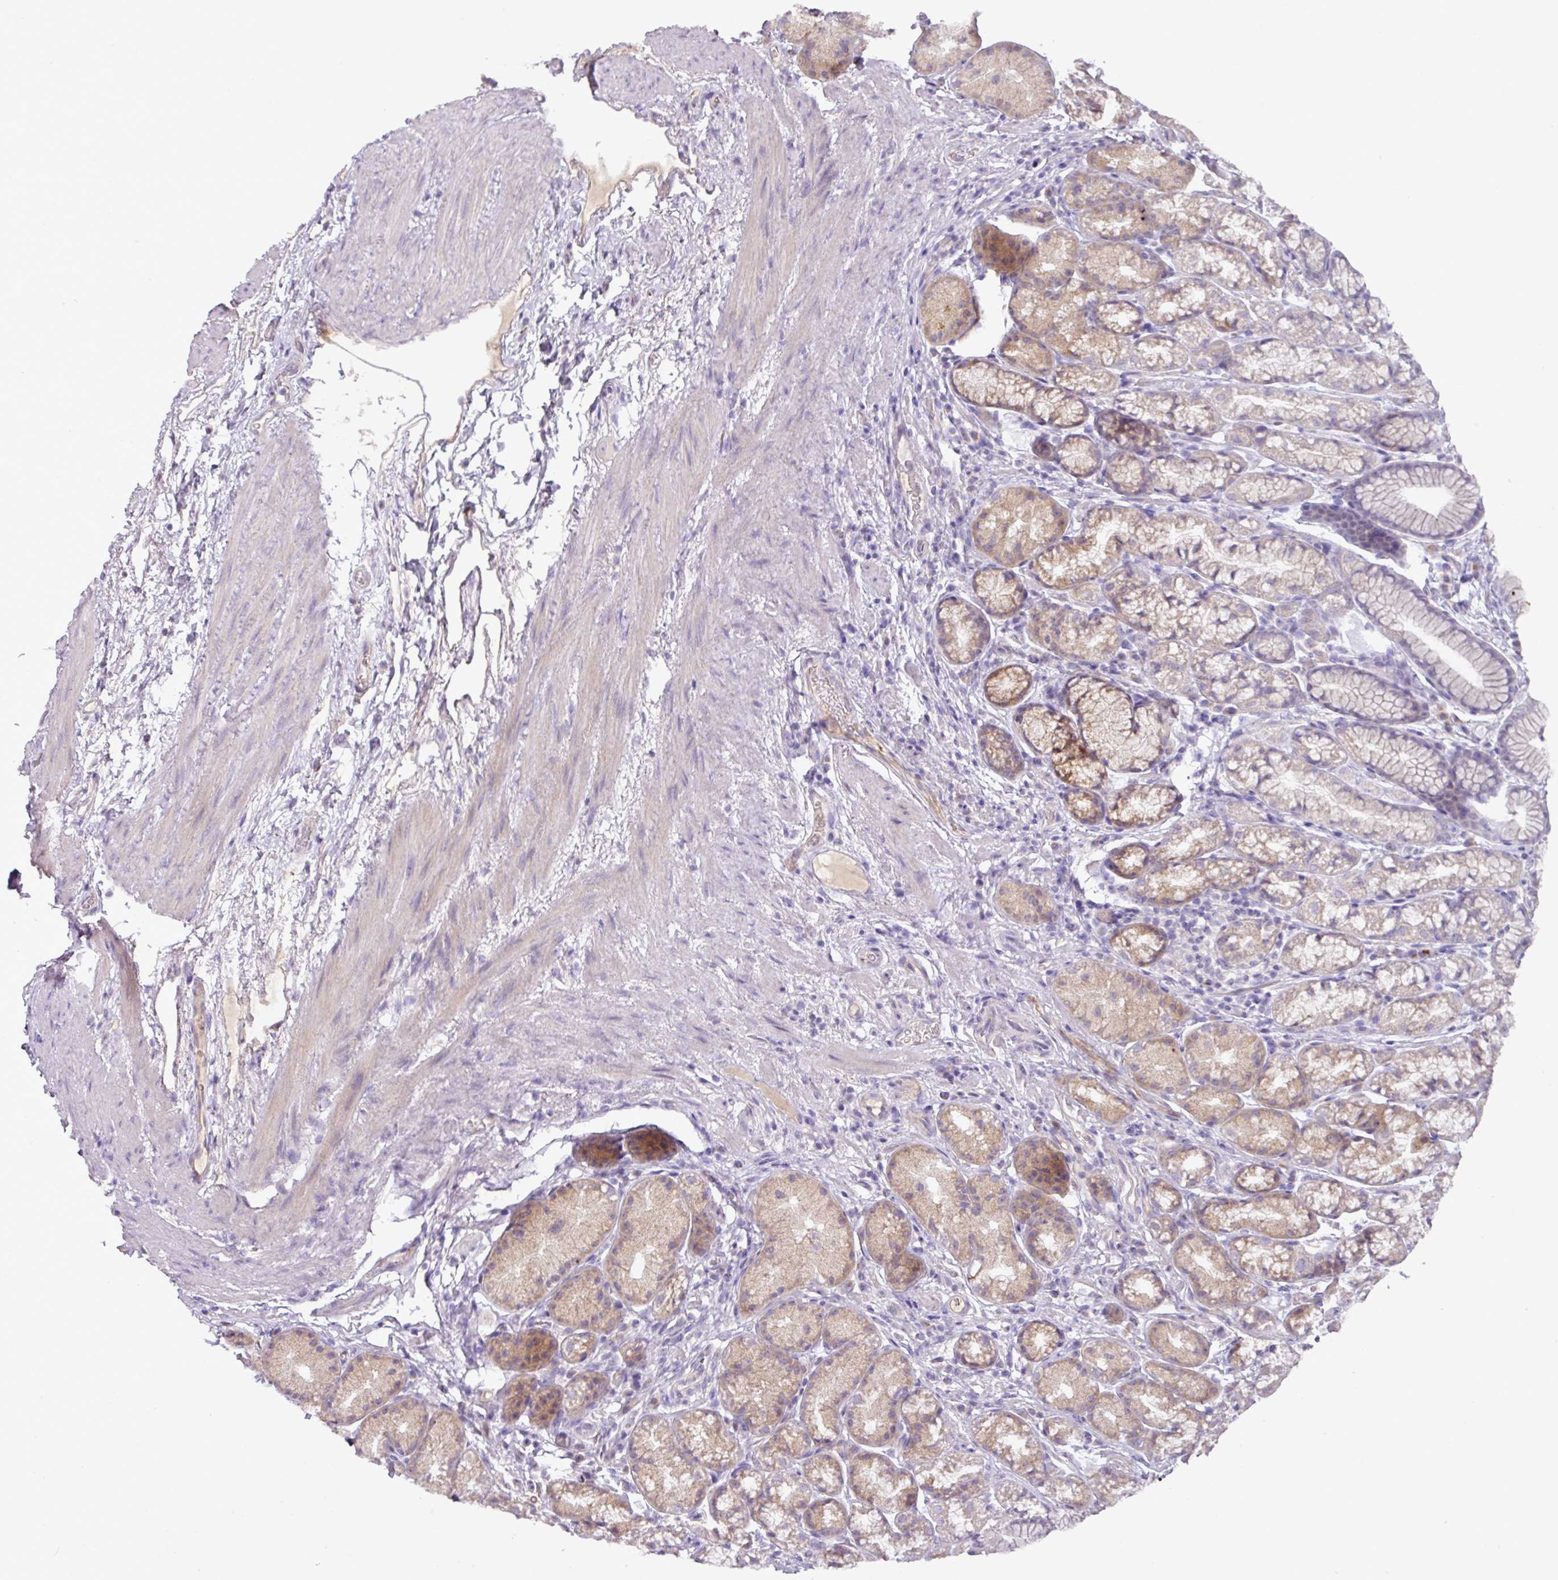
{"staining": {"intensity": "moderate", "quantity": "<25%", "location": "cytoplasmic/membranous"}, "tissue": "stomach", "cell_type": "Glandular cells", "image_type": "normal", "snomed": [{"axis": "morphology", "description": "Normal tissue, NOS"}, {"axis": "topography", "description": "Stomach, lower"}], "caption": "Protein staining of benign stomach displays moderate cytoplasmic/membranous positivity in approximately <25% of glandular cells.", "gene": "BRINP2", "patient": {"sex": "male", "age": 67}}